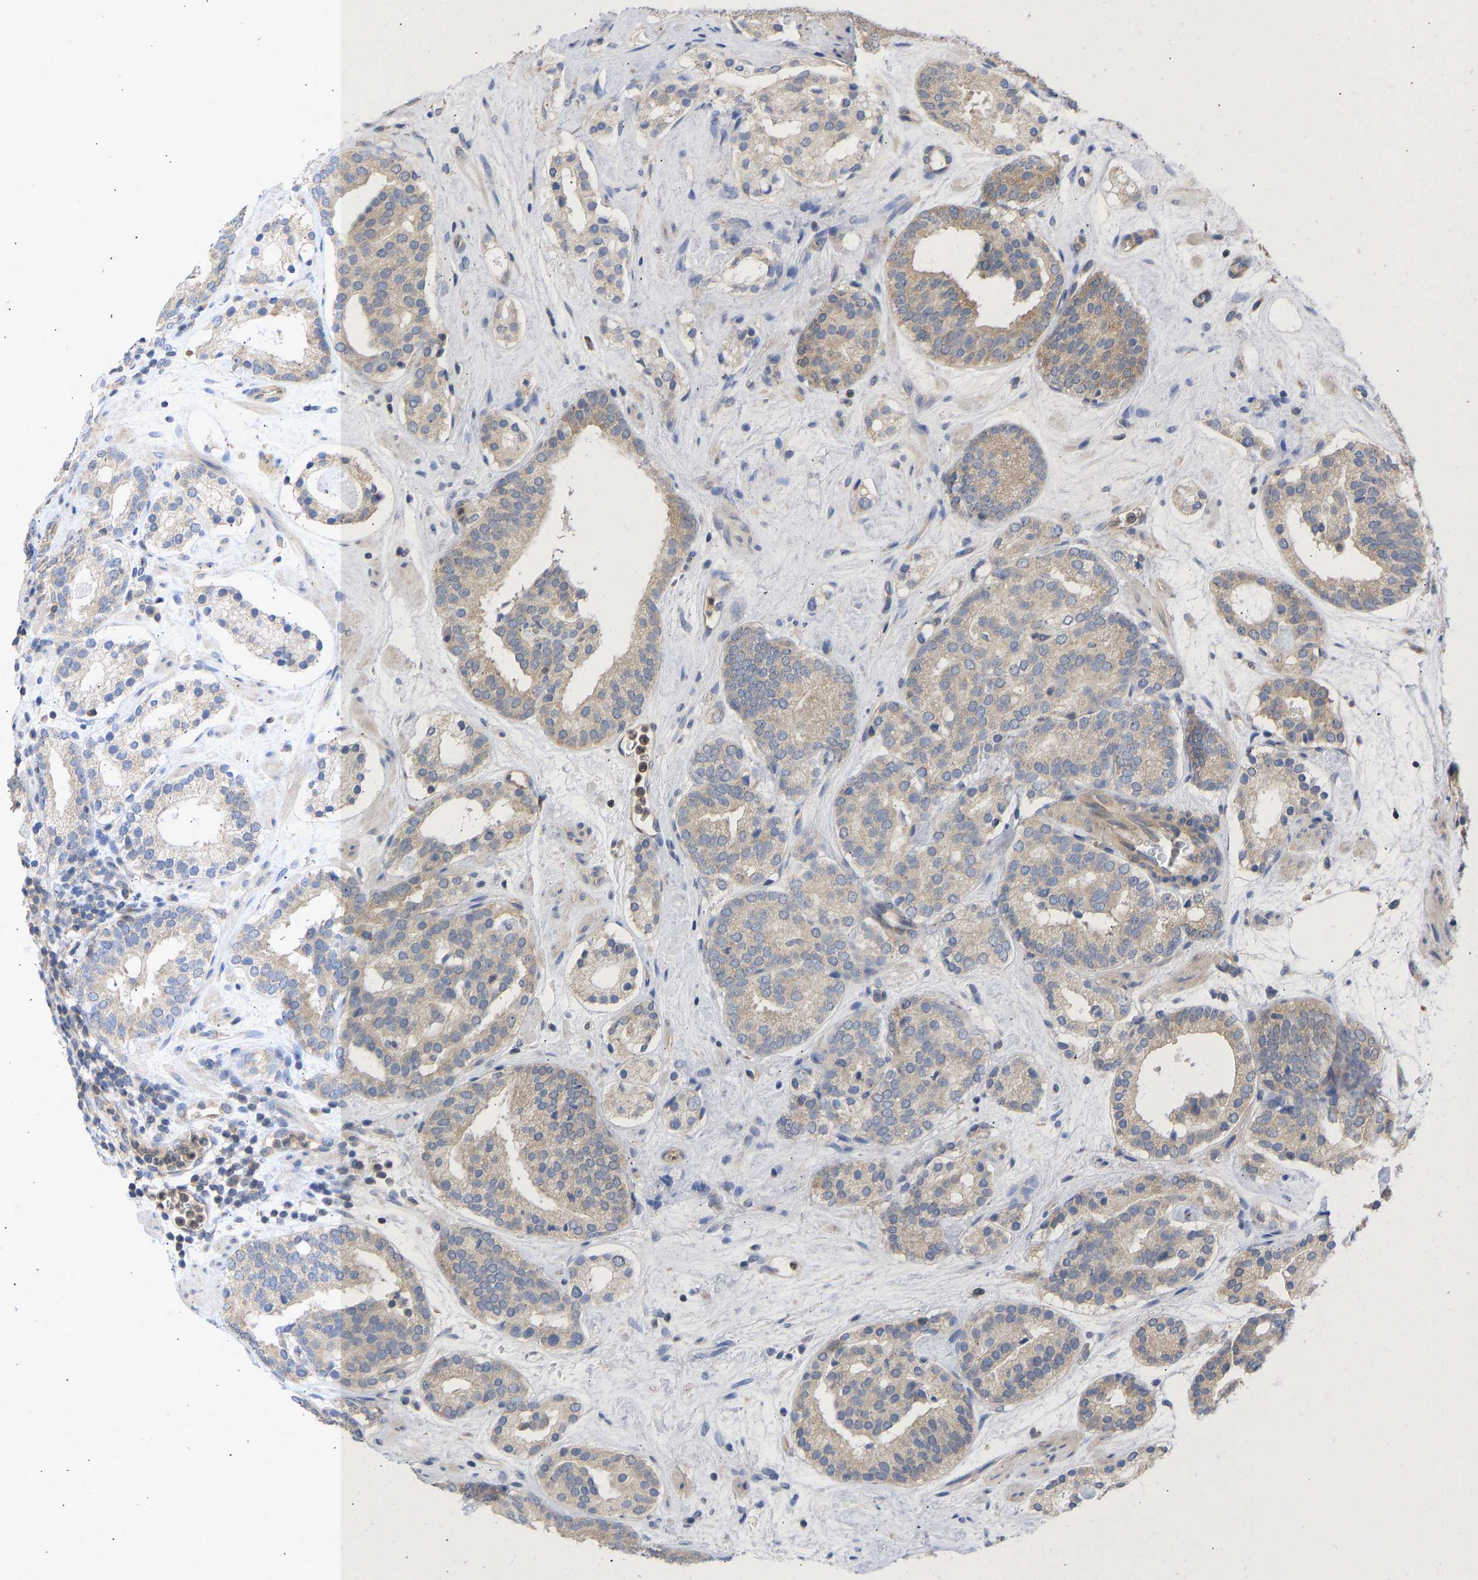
{"staining": {"intensity": "weak", "quantity": ">75%", "location": "cytoplasmic/membranous"}, "tissue": "prostate cancer", "cell_type": "Tumor cells", "image_type": "cancer", "snomed": [{"axis": "morphology", "description": "Adenocarcinoma, Low grade"}, {"axis": "topography", "description": "Prostate"}], "caption": "This is a micrograph of IHC staining of prostate cancer (low-grade adenocarcinoma), which shows weak positivity in the cytoplasmic/membranous of tumor cells.", "gene": "MAP2K3", "patient": {"sex": "male", "age": 69}}